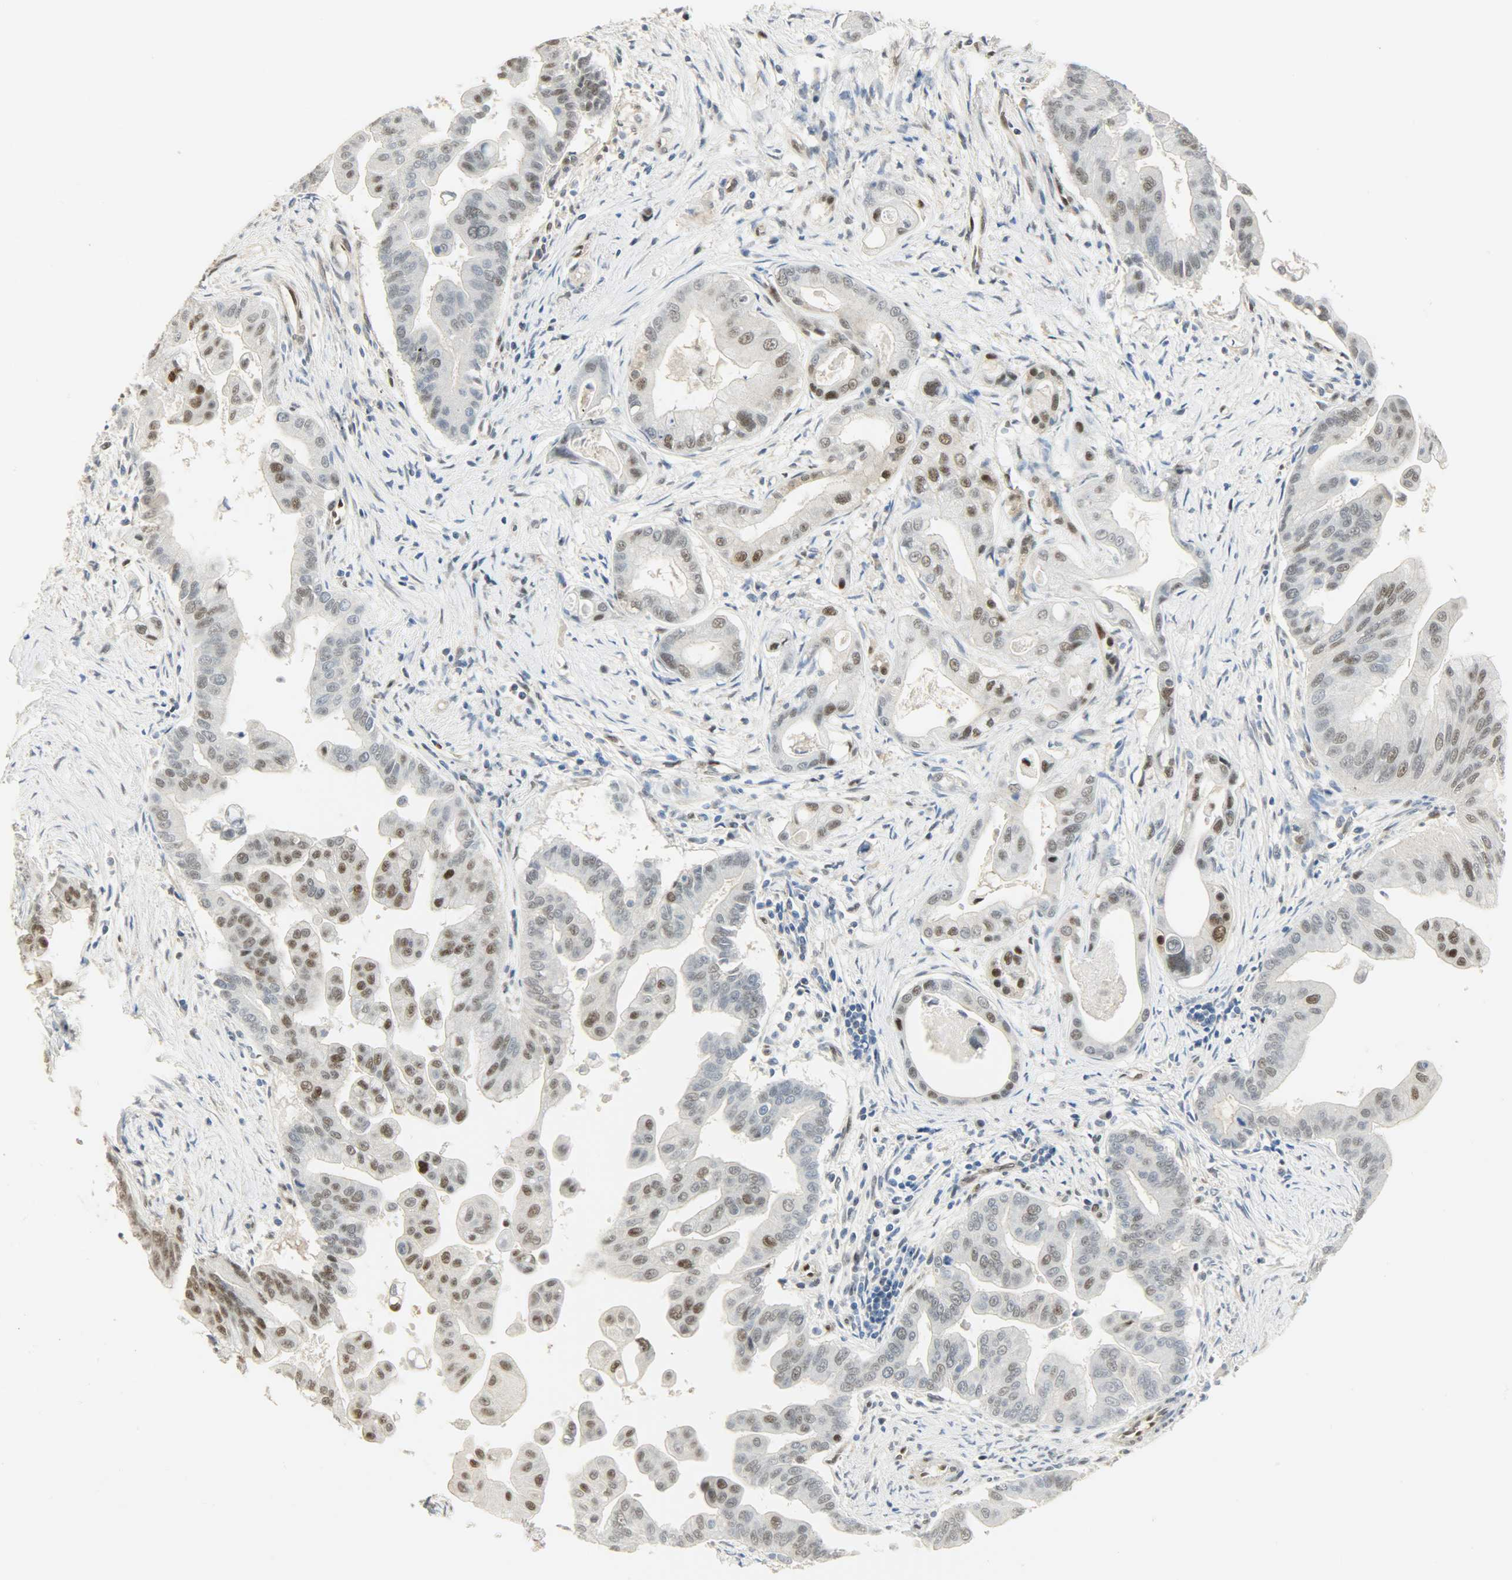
{"staining": {"intensity": "moderate", "quantity": "25%-75%", "location": "nuclear"}, "tissue": "pancreatic cancer", "cell_type": "Tumor cells", "image_type": "cancer", "snomed": [{"axis": "morphology", "description": "Adenocarcinoma, NOS"}, {"axis": "topography", "description": "Pancreas"}], "caption": "Immunohistochemistry (IHC) micrograph of neoplastic tissue: pancreatic cancer (adenocarcinoma) stained using immunohistochemistry exhibits medium levels of moderate protein expression localized specifically in the nuclear of tumor cells, appearing as a nuclear brown color.", "gene": "NPEPL1", "patient": {"sex": "female", "age": 75}}